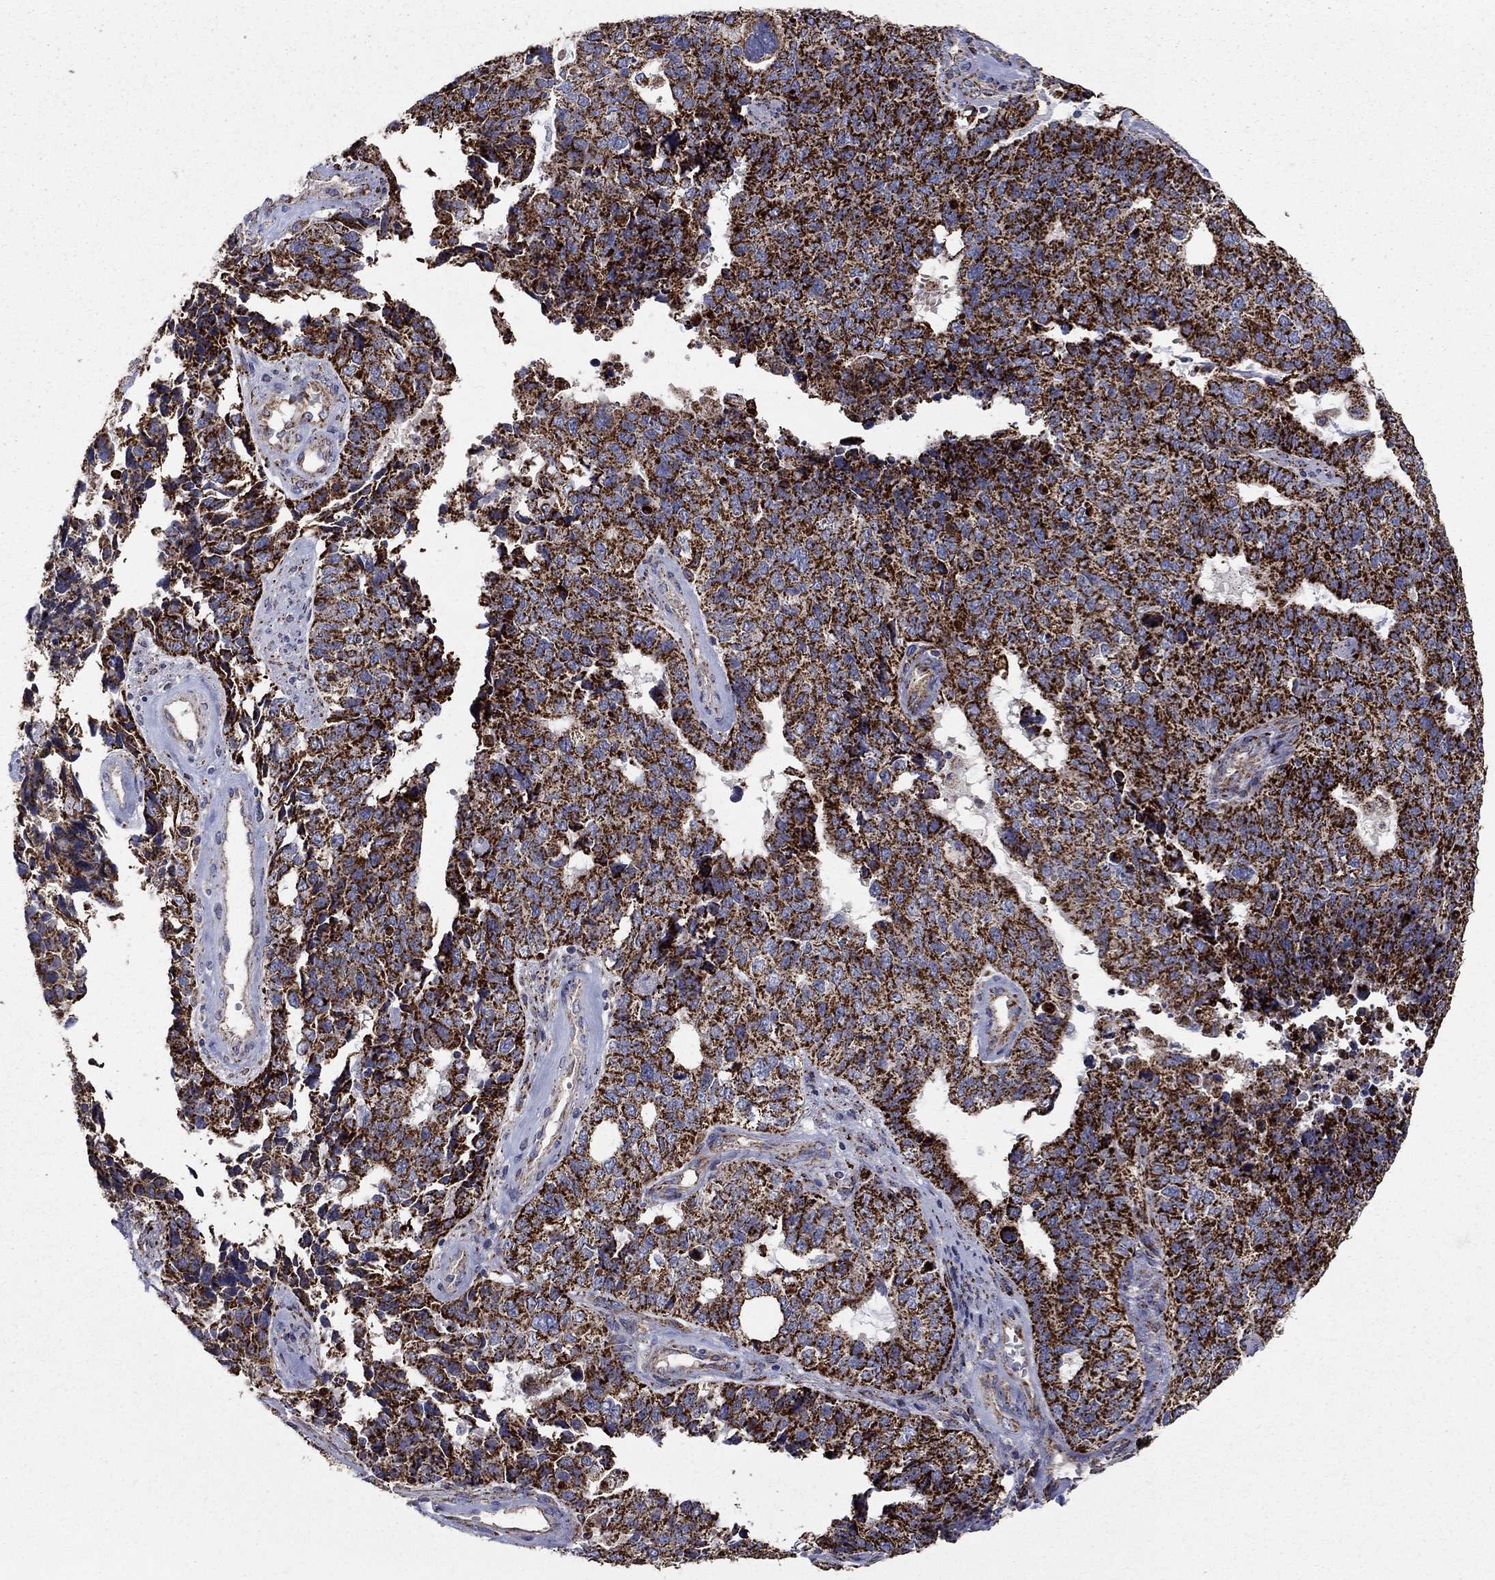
{"staining": {"intensity": "strong", "quantity": ">75%", "location": "cytoplasmic/membranous"}, "tissue": "cervical cancer", "cell_type": "Tumor cells", "image_type": "cancer", "snomed": [{"axis": "morphology", "description": "Squamous cell carcinoma, NOS"}, {"axis": "topography", "description": "Cervix"}], "caption": "Protein analysis of cervical cancer tissue shows strong cytoplasmic/membranous expression in approximately >75% of tumor cells.", "gene": "GCSH", "patient": {"sex": "female", "age": 63}}